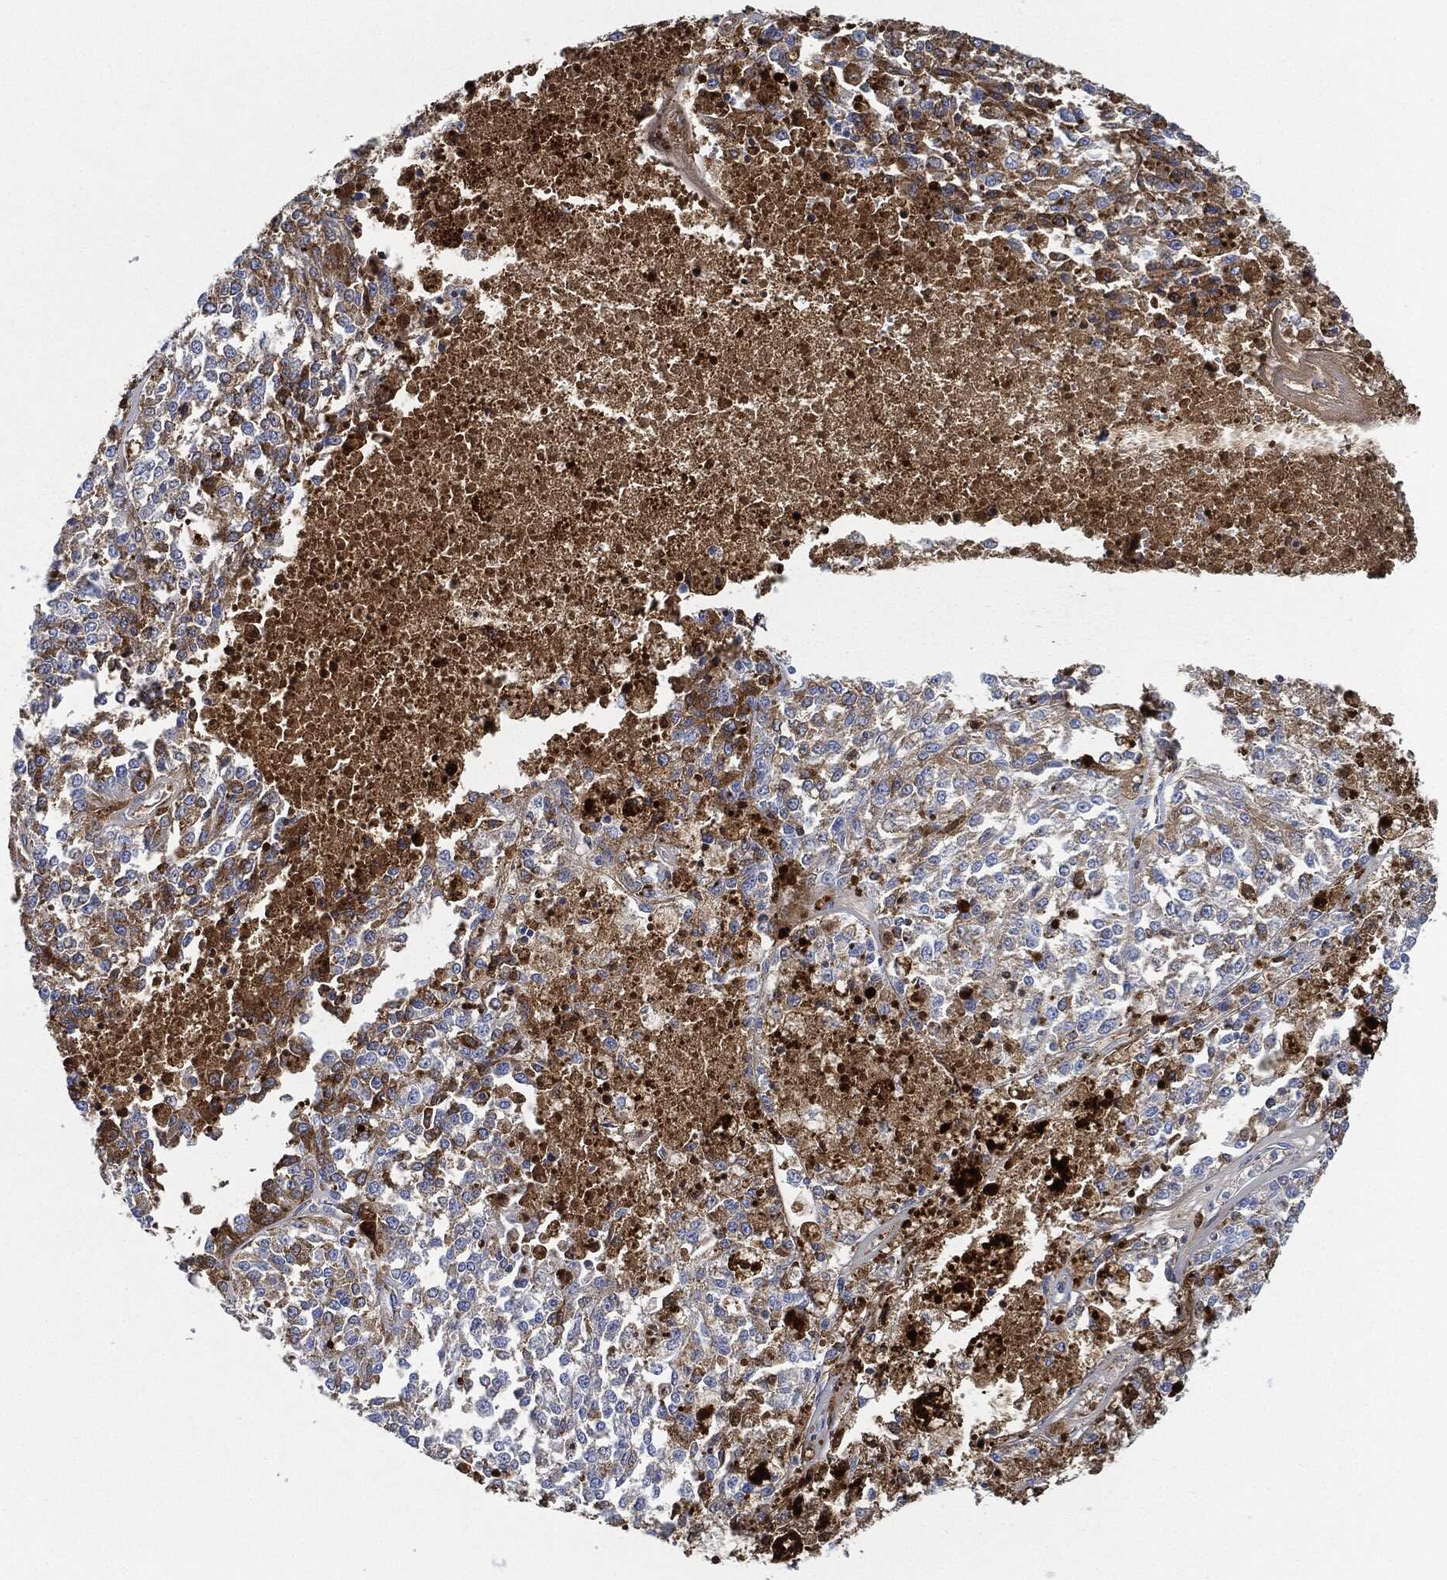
{"staining": {"intensity": "negative", "quantity": "none", "location": "none"}, "tissue": "melanoma", "cell_type": "Tumor cells", "image_type": "cancer", "snomed": [{"axis": "morphology", "description": "Malignant melanoma, Metastatic site"}, {"axis": "topography", "description": "Lymph node"}], "caption": "Immunohistochemistry image of neoplastic tissue: malignant melanoma (metastatic site) stained with DAB (3,3'-diaminobenzidine) displays no significant protein positivity in tumor cells.", "gene": "IGLV6-57", "patient": {"sex": "female", "age": 64}}